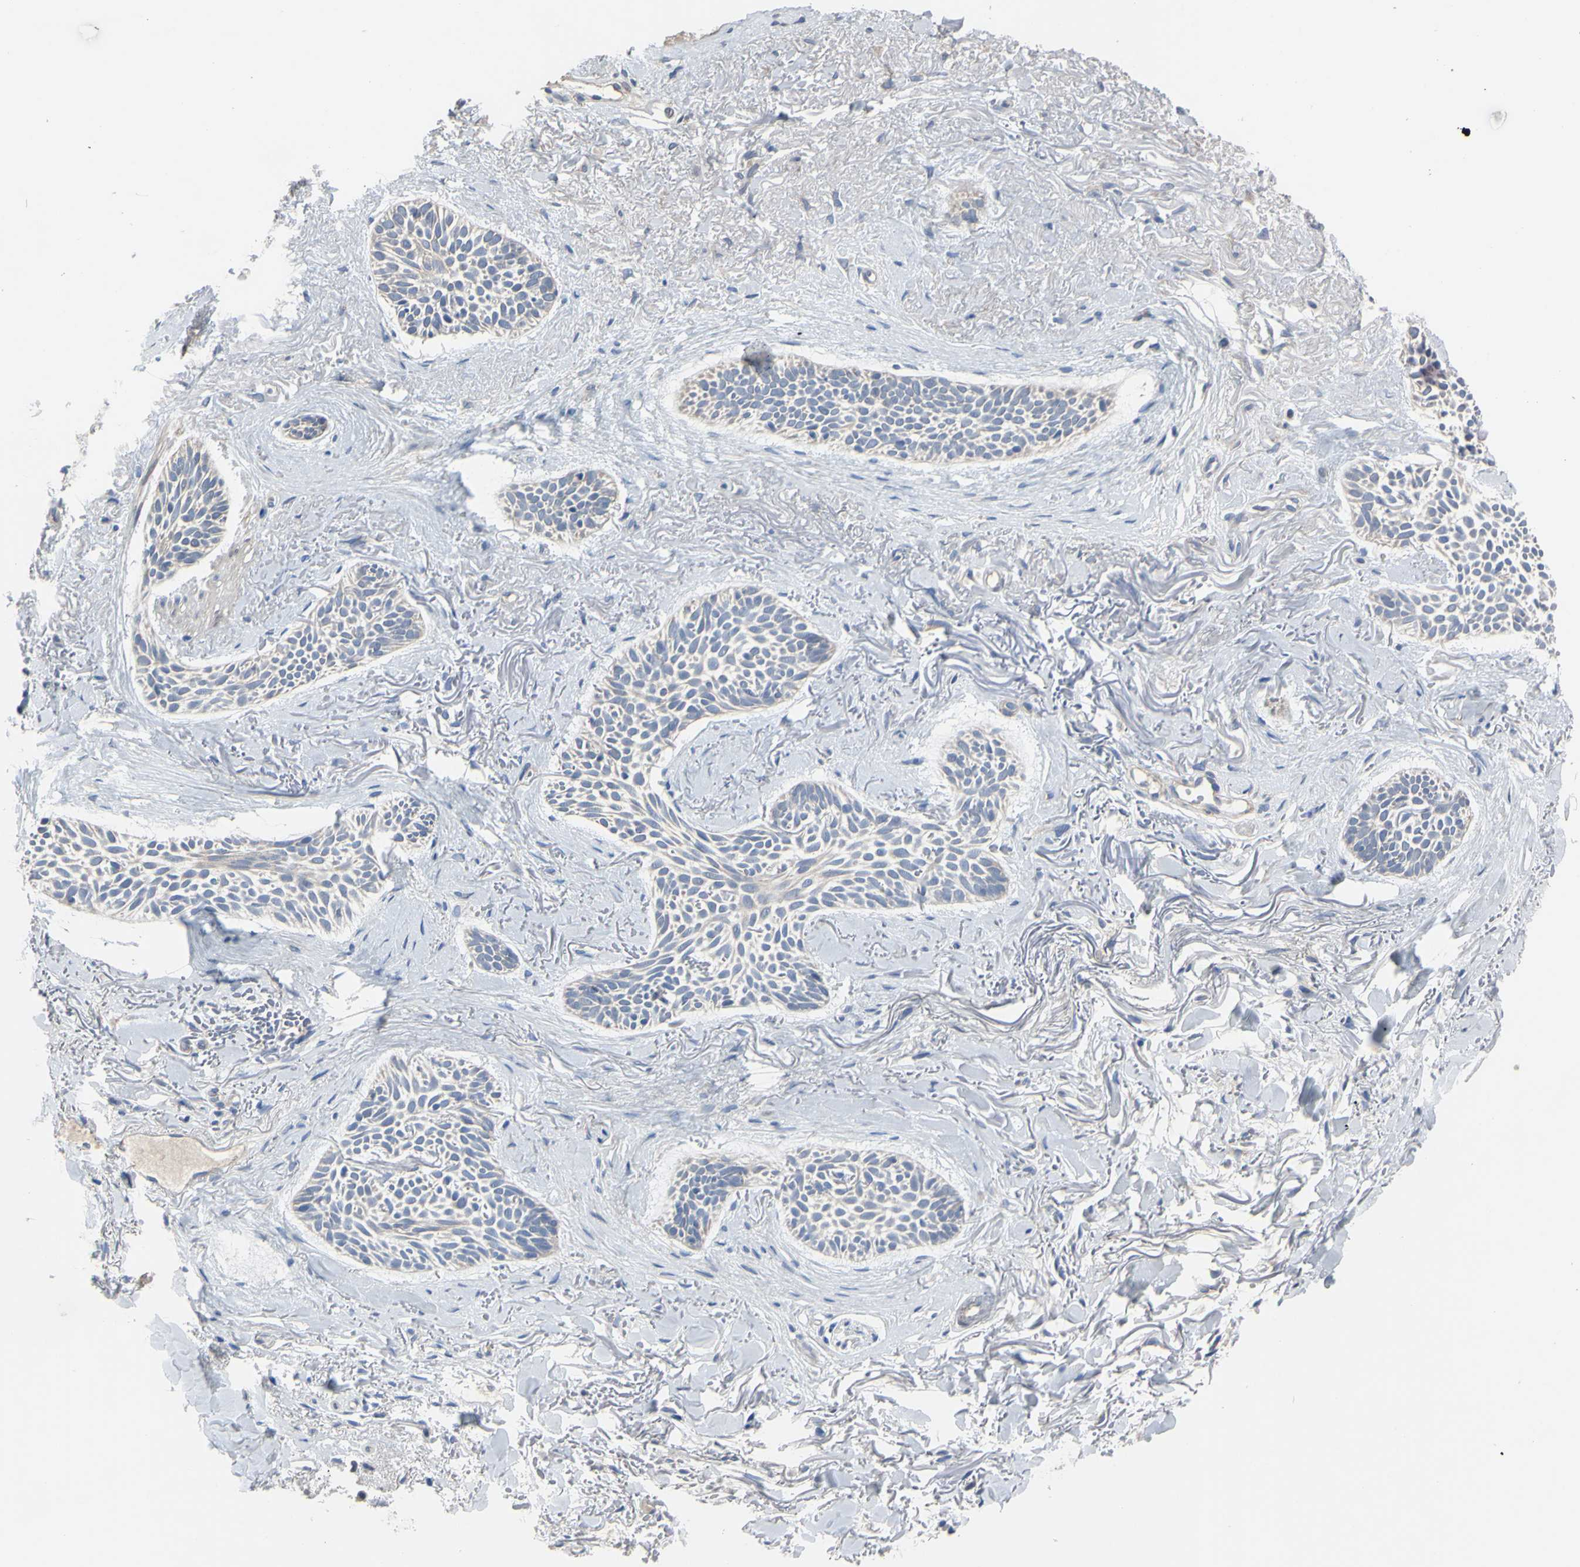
{"staining": {"intensity": "negative", "quantity": "none", "location": "none"}, "tissue": "skin cancer", "cell_type": "Tumor cells", "image_type": "cancer", "snomed": [{"axis": "morphology", "description": "Normal tissue, NOS"}, {"axis": "morphology", "description": "Basal cell carcinoma"}, {"axis": "topography", "description": "Skin"}], "caption": "A micrograph of skin cancer (basal cell carcinoma) stained for a protein demonstrates no brown staining in tumor cells.", "gene": "LHX9", "patient": {"sex": "female", "age": 84}}